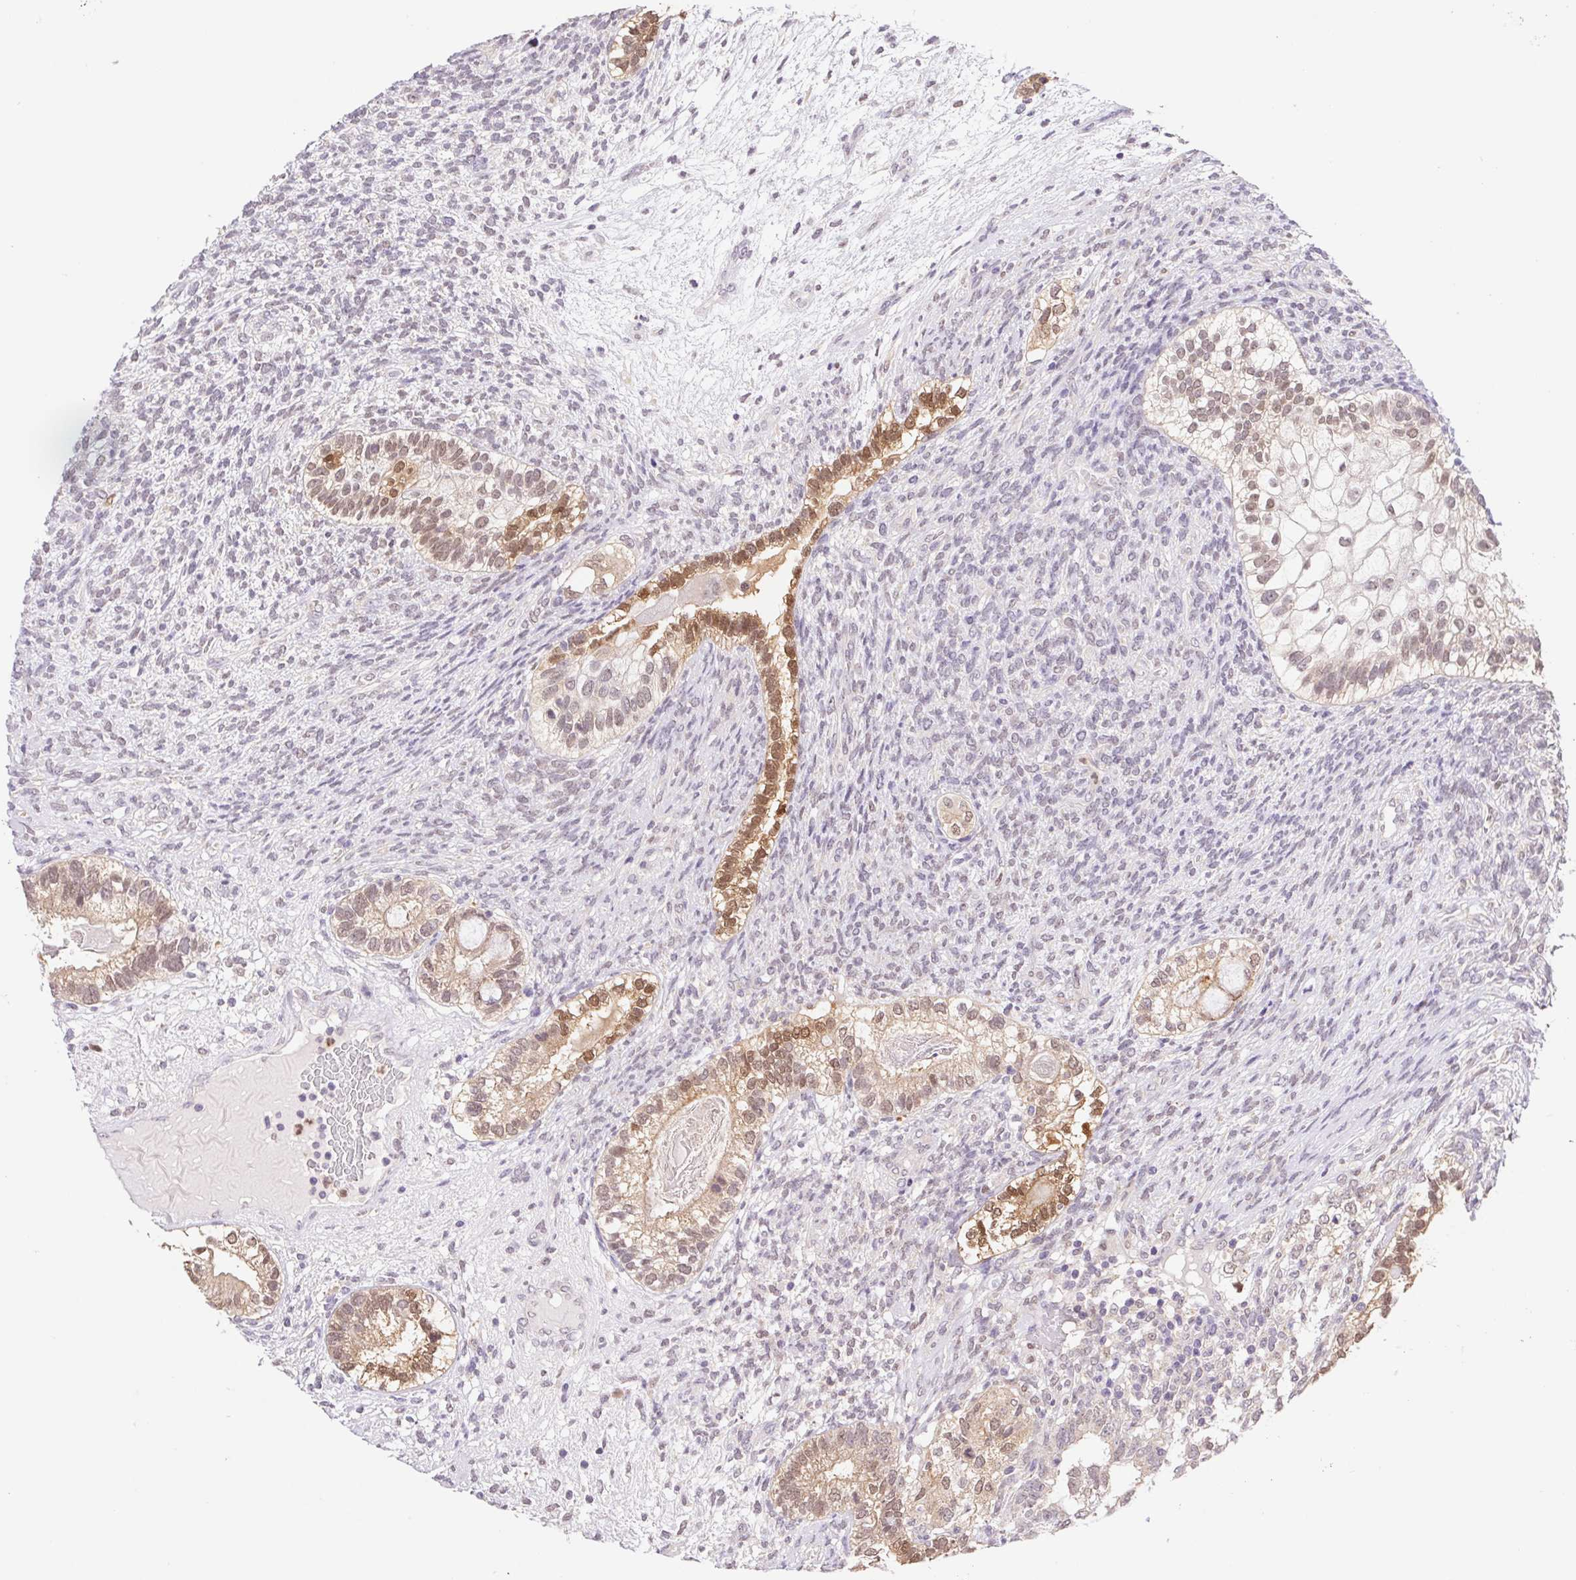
{"staining": {"intensity": "moderate", "quantity": "25%-75%", "location": "cytoplasmic/membranous,nuclear"}, "tissue": "testis cancer", "cell_type": "Tumor cells", "image_type": "cancer", "snomed": [{"axis": "morphology", "description": "Seminoma, NOS"}, {"axis": "morphology", "description": "Carcinoma, Embryonal, NOS"}, {"axis": "topography", "description": "Testis"}], "caption": "The histopathology image exhibits staining of testis cancer, revealing moderate cytoplasmic/membranous and nuclear protein expression (brown color) within tumor cells.", "gene": "L3MBTL4", "patient": {"sex": "male", "age": 41}}